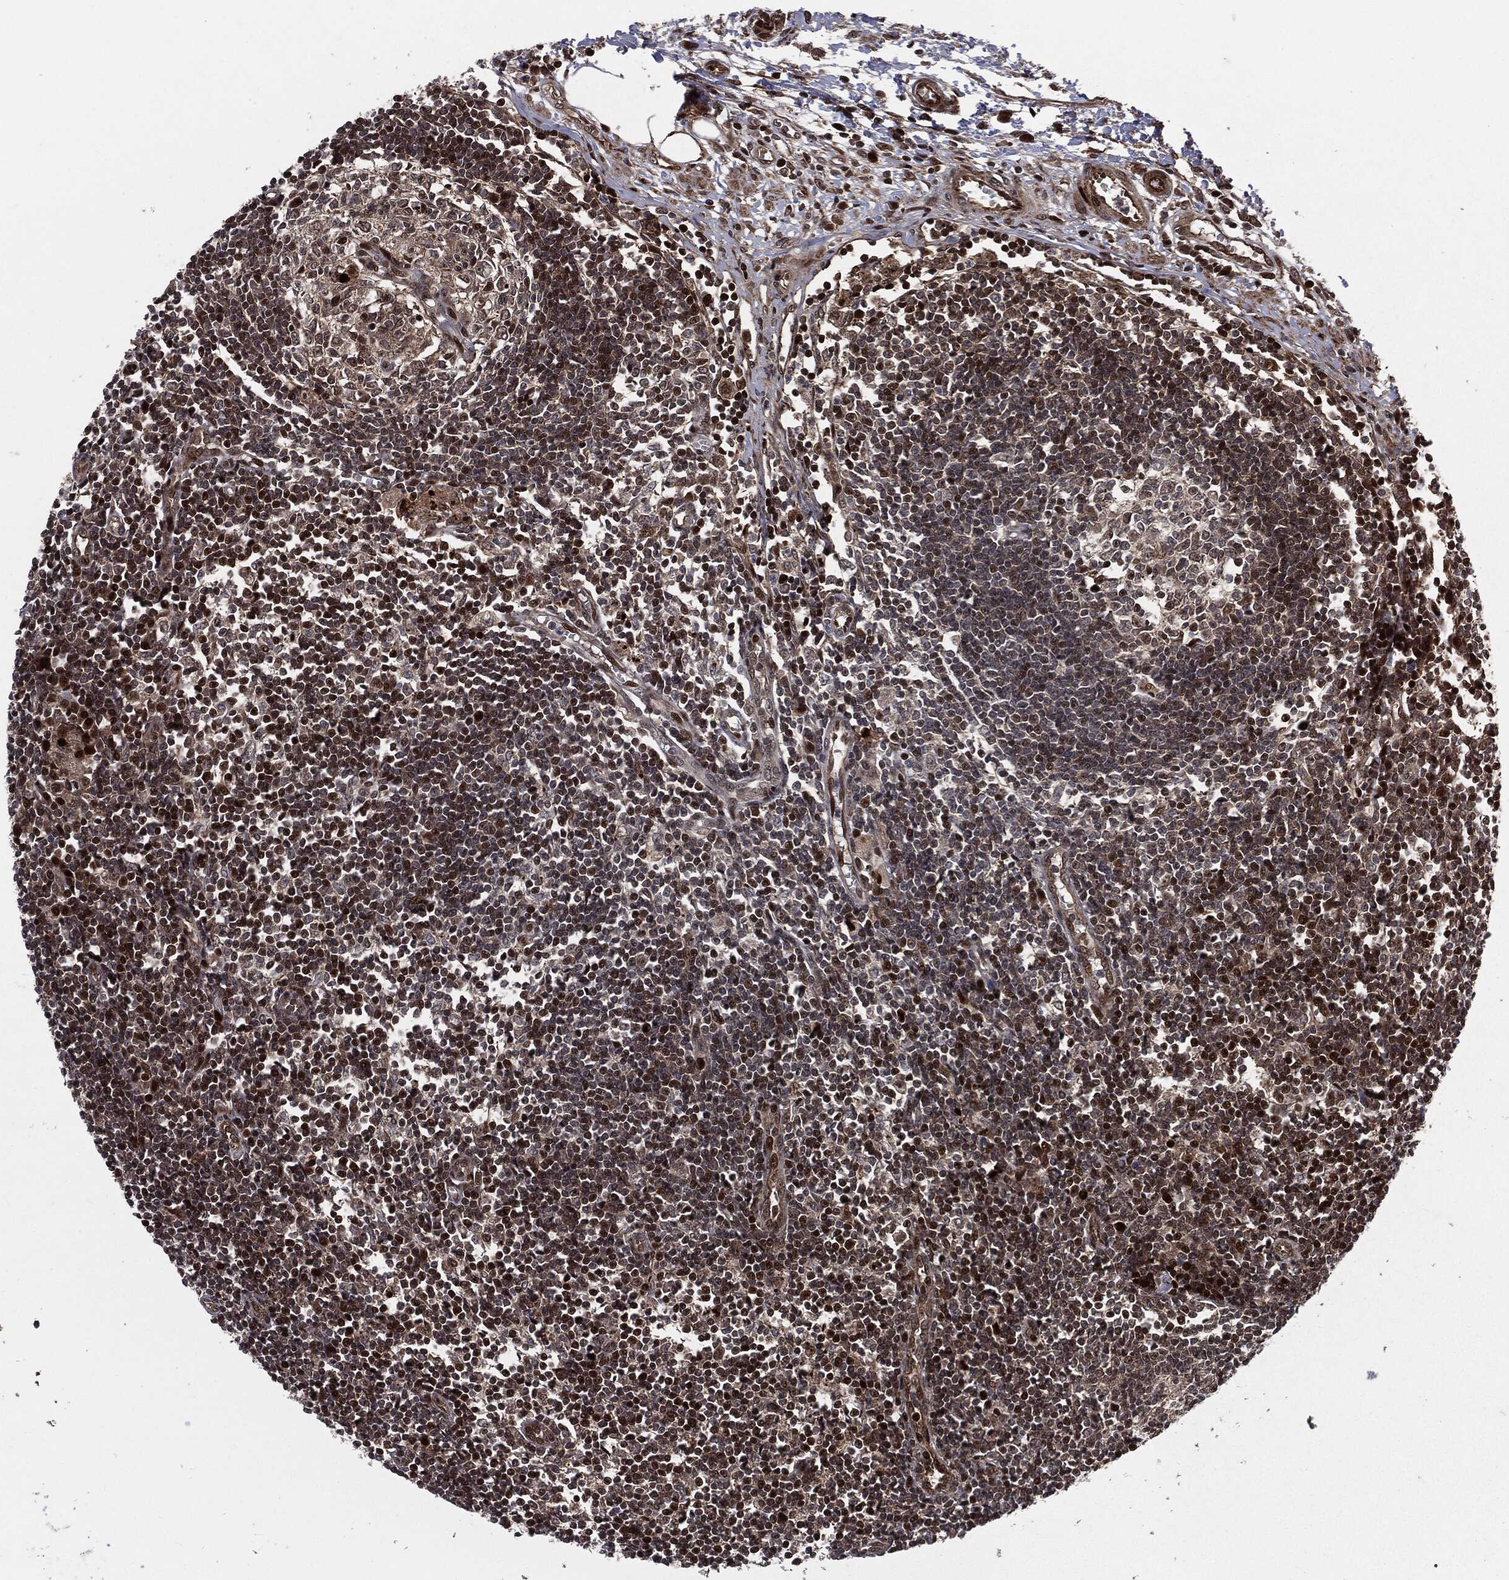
{"staining": {"intensity": "strong", "quantity": "<25%", "location": "nuclear"}, "tissue": "lymph node", "cell_type": "Germinal center cells", "image_type": "normal", "snomed": [{"axis": "morphology", "description": "Normal tissue, NOS"}, {"axis": "morphology", "description": "Adenocarcinoma, NOS"}, {"axis": "topography", "description": "Lymph node"}, {"axis": "topography", "description": "Pancreas"}], "caption": "IHC micrograph of normal lymph node: human lymph node stained using immunohistochemistry demonstrates medium levels of strong protein expression localized specifically in the nuclear of germinal center cells, appearing as a nuclear brown color.", "gene": "SMAD4", "patient": {"sex": "female", "age": 58}}